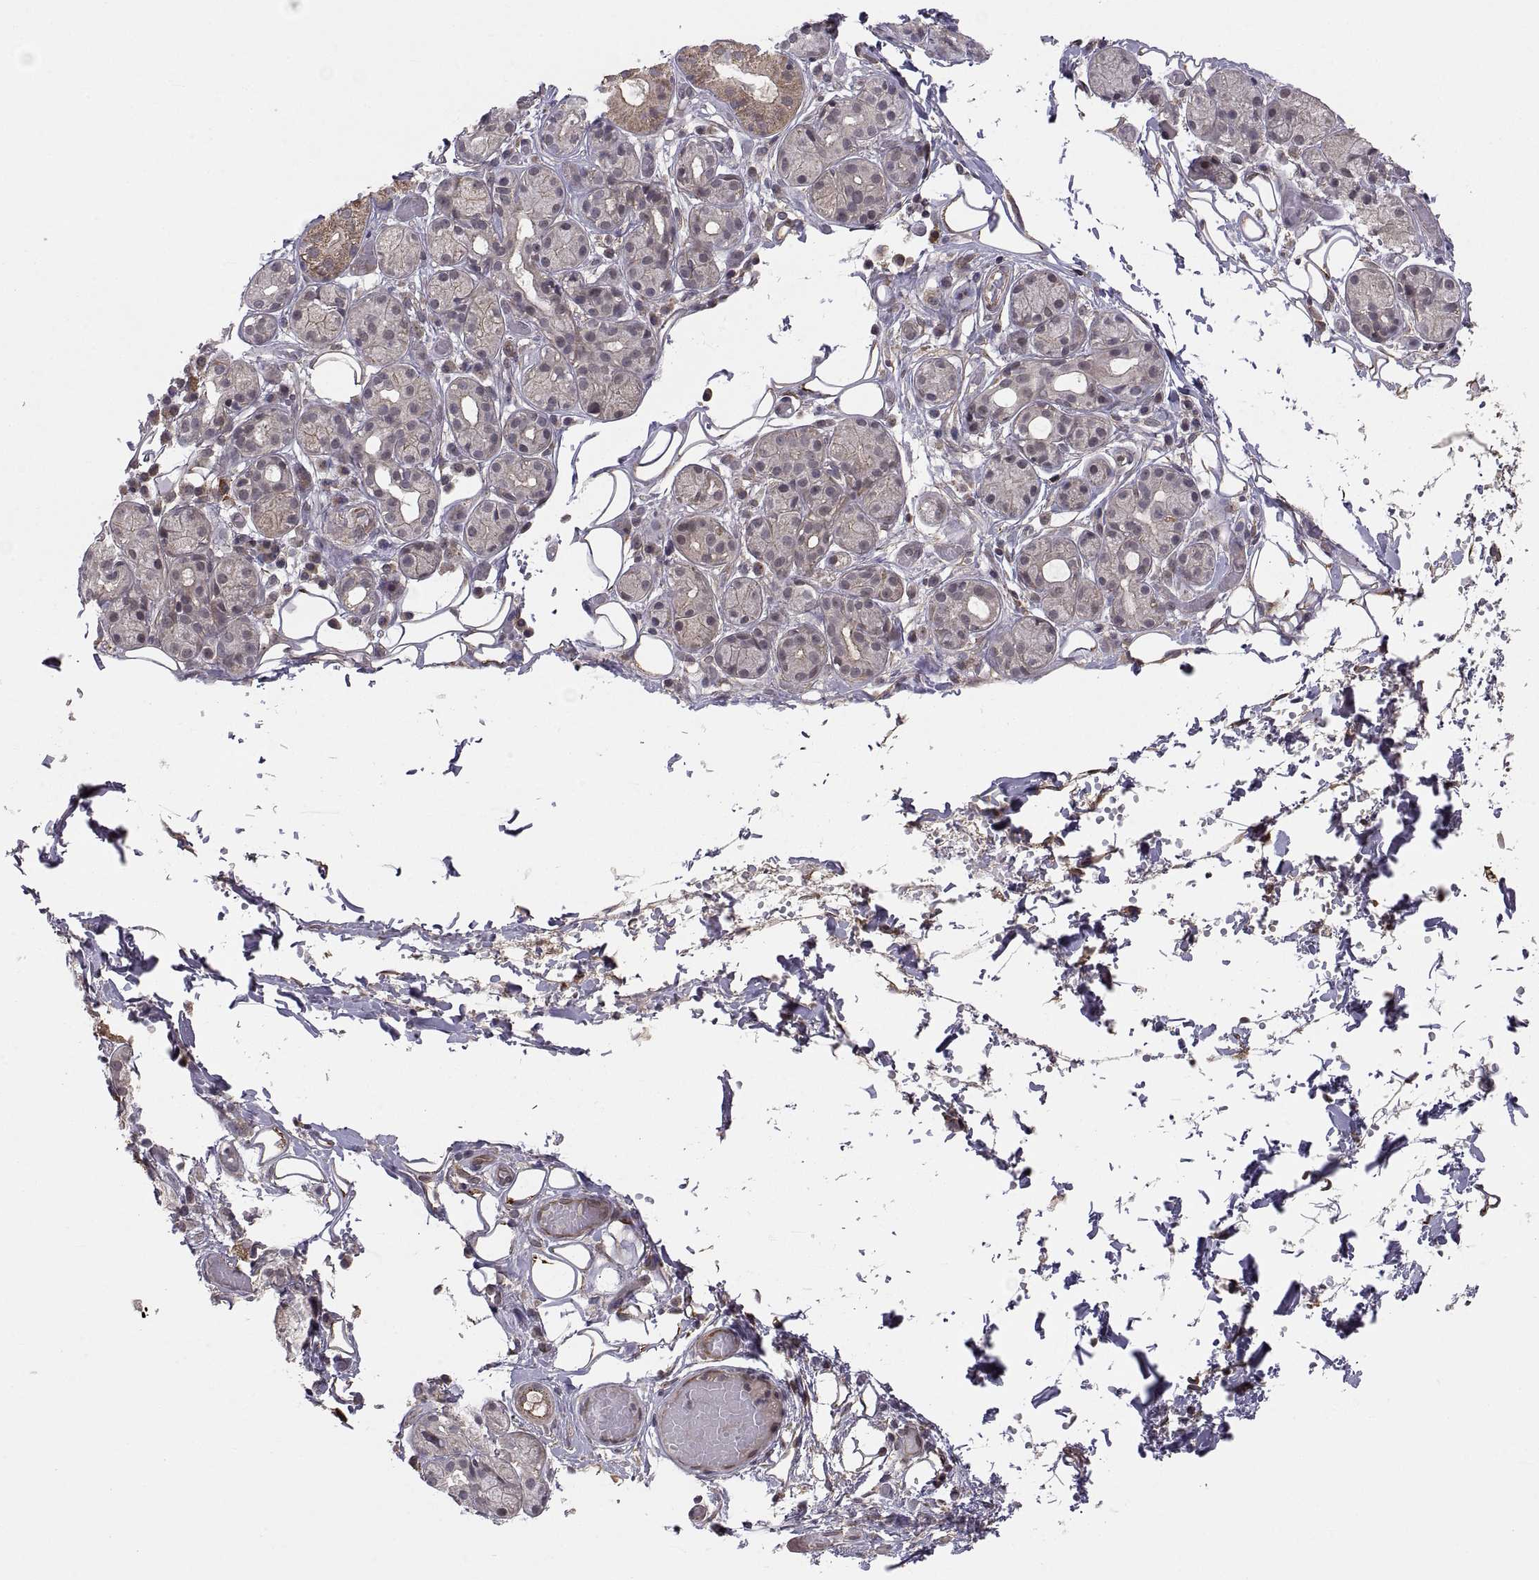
{"staining": {"intensity": "strong", "quantity": "<25%", "location": "cytoplasmic/membranous"}, "tissue": "salivary gland", "cell_type": "Glandular cells", "image_type": "normal", "snomed": [{"axis": "morphology", "description": "Normal tissue, NOS"}, {"axis": "topography", "description": "Salivary gland"}, {"axis": "topography", "description": "Peripheral nerve tissue"}], "caption": "Immunohistochemistry (DAB) staining of unremarkable salivary gland displays strong cytoplasmic/membranous protein positivity in approximately <25% of glandular cells.", "gene": "ABL2", "patient": {"sex": "male", "age": 71}}